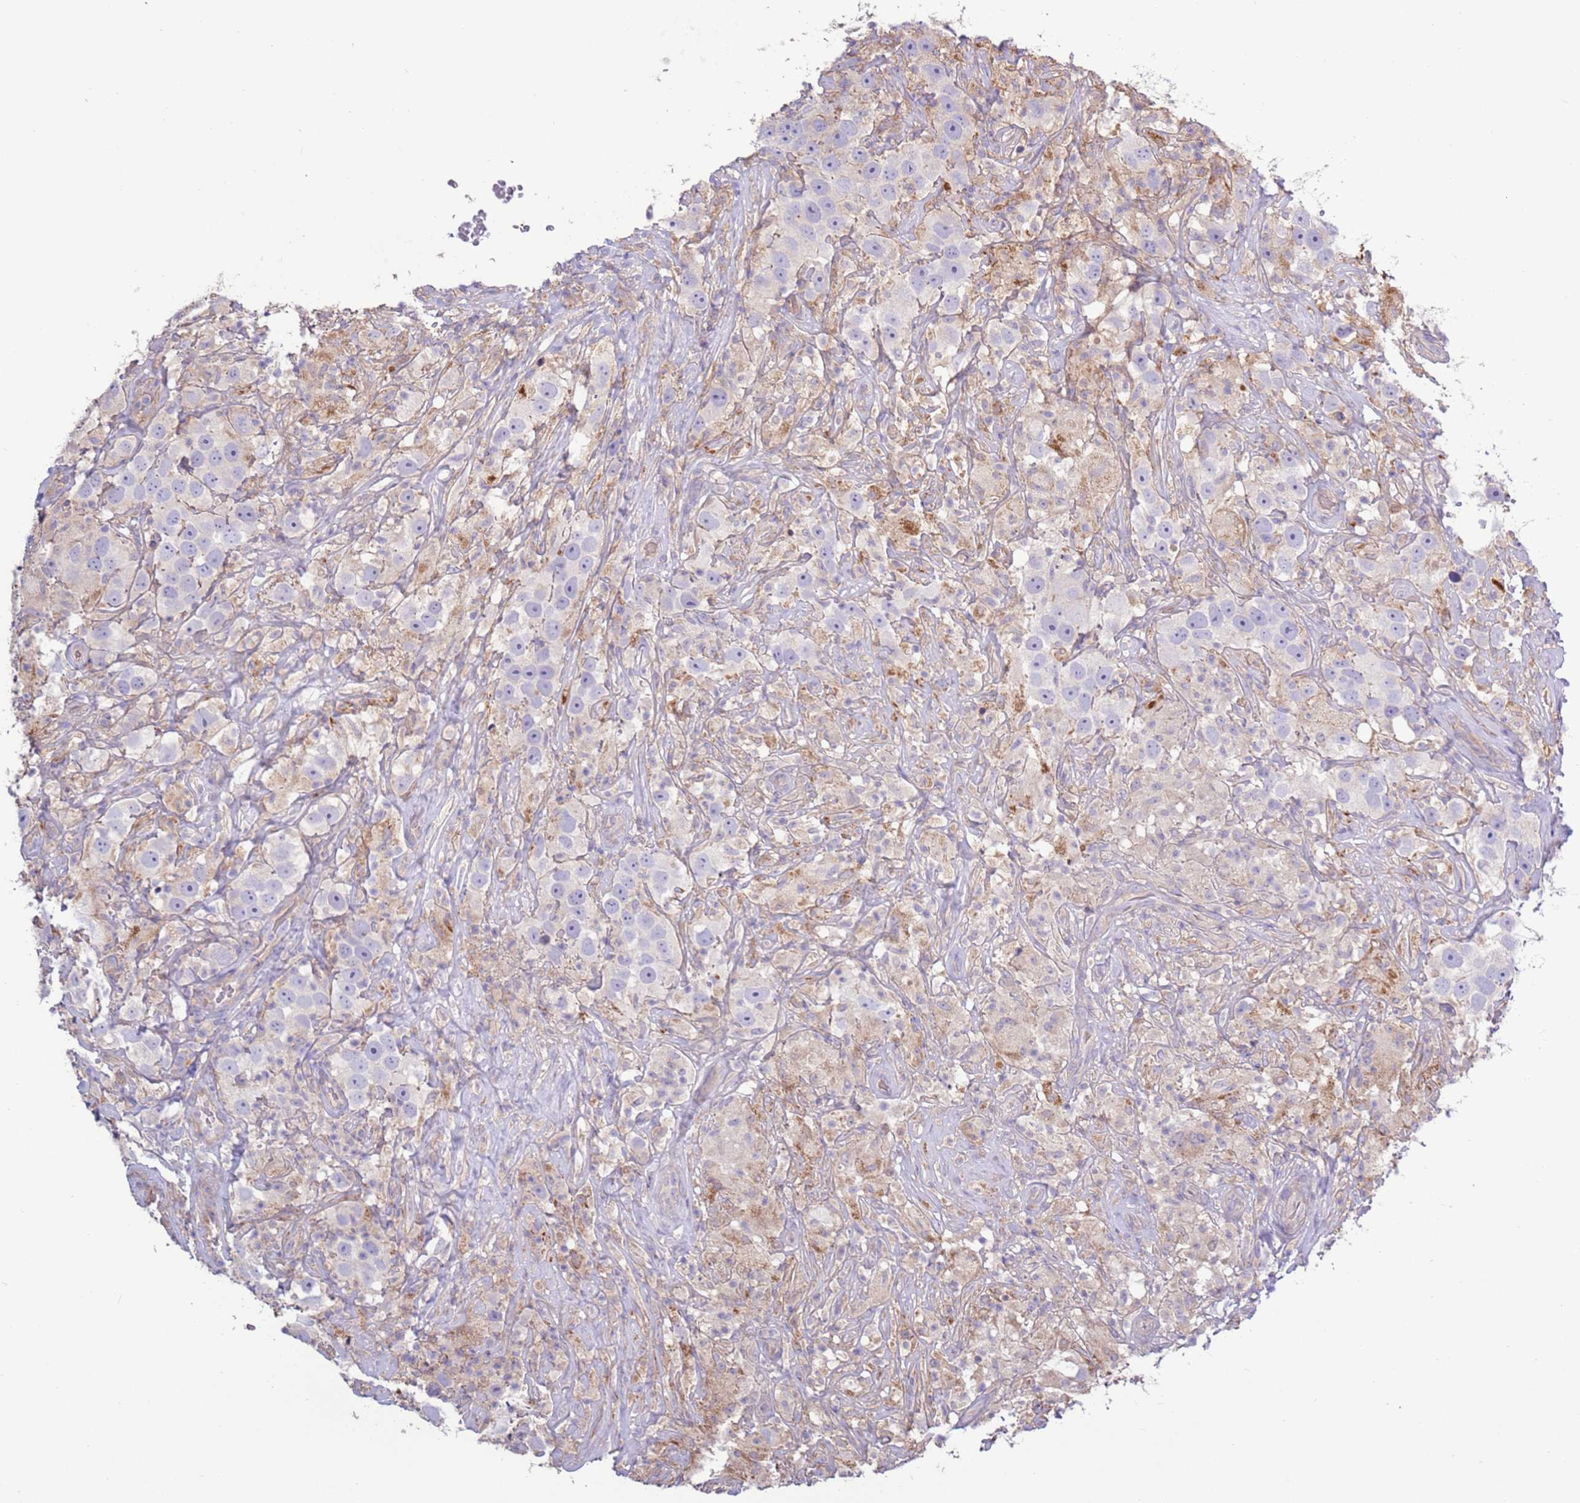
{"staining": {"intensity": "negative", "quantity": "none", "location": "none"}, "tissue": "testis cancer", "cell_type": "Tumor cells", "image_type": "cancer", "snomed": [{"axis": "morphology", "description": "Seminoma, NOS"}, {"axis": "topography", "description": "Testis"}], "caption": "DAB (3,3'-diaminobenzidine) immunohistochemical staining of human testis cancer reveals no significant positivity in tumor cells.", "gene": "EVA1B", "patient": {"sex": "male", "age": 49}}